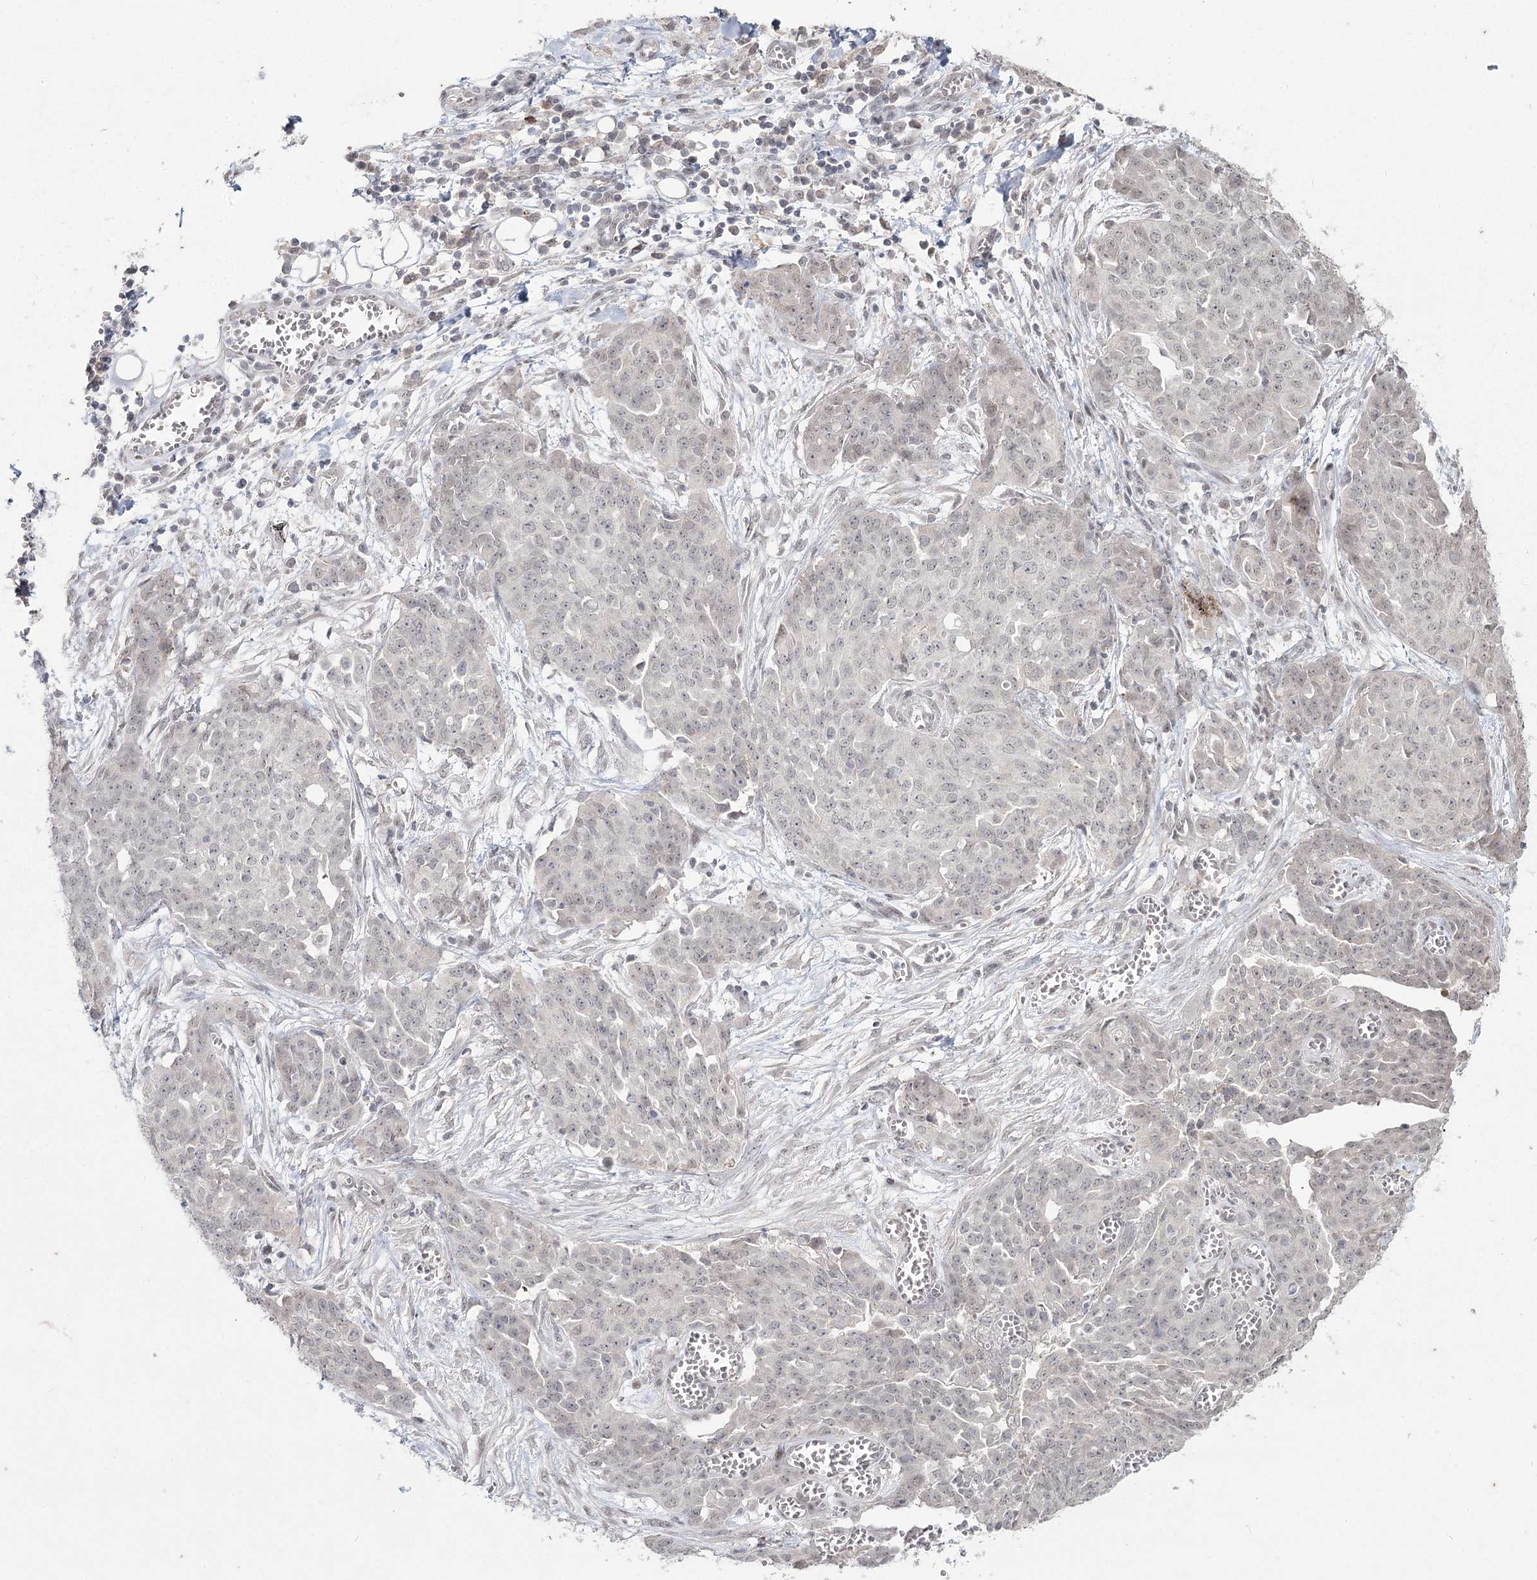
{"staining": {"intensity": "negative", "quantity": "none", "location": "none"}, "tissue": "ovarian cancer", "cell_type": "Tumor cells", "image_type": "cancer", "snomed": [{"axis": "morphology", "description": "Cystadenocarcinoma, serous, NOS"}, {"axis": "topography", "description": "Soft tissue"}, {"axis": "topography", "description": "Ovary"}], "caption": "Protein analysis of serous cystadenocarcinoma (ovarian) displays no significant staining in tumor cells. Nuclei are stained in blue.", "gene": "LY6G5C", "patient": {"sex": "female", "age": 57}}